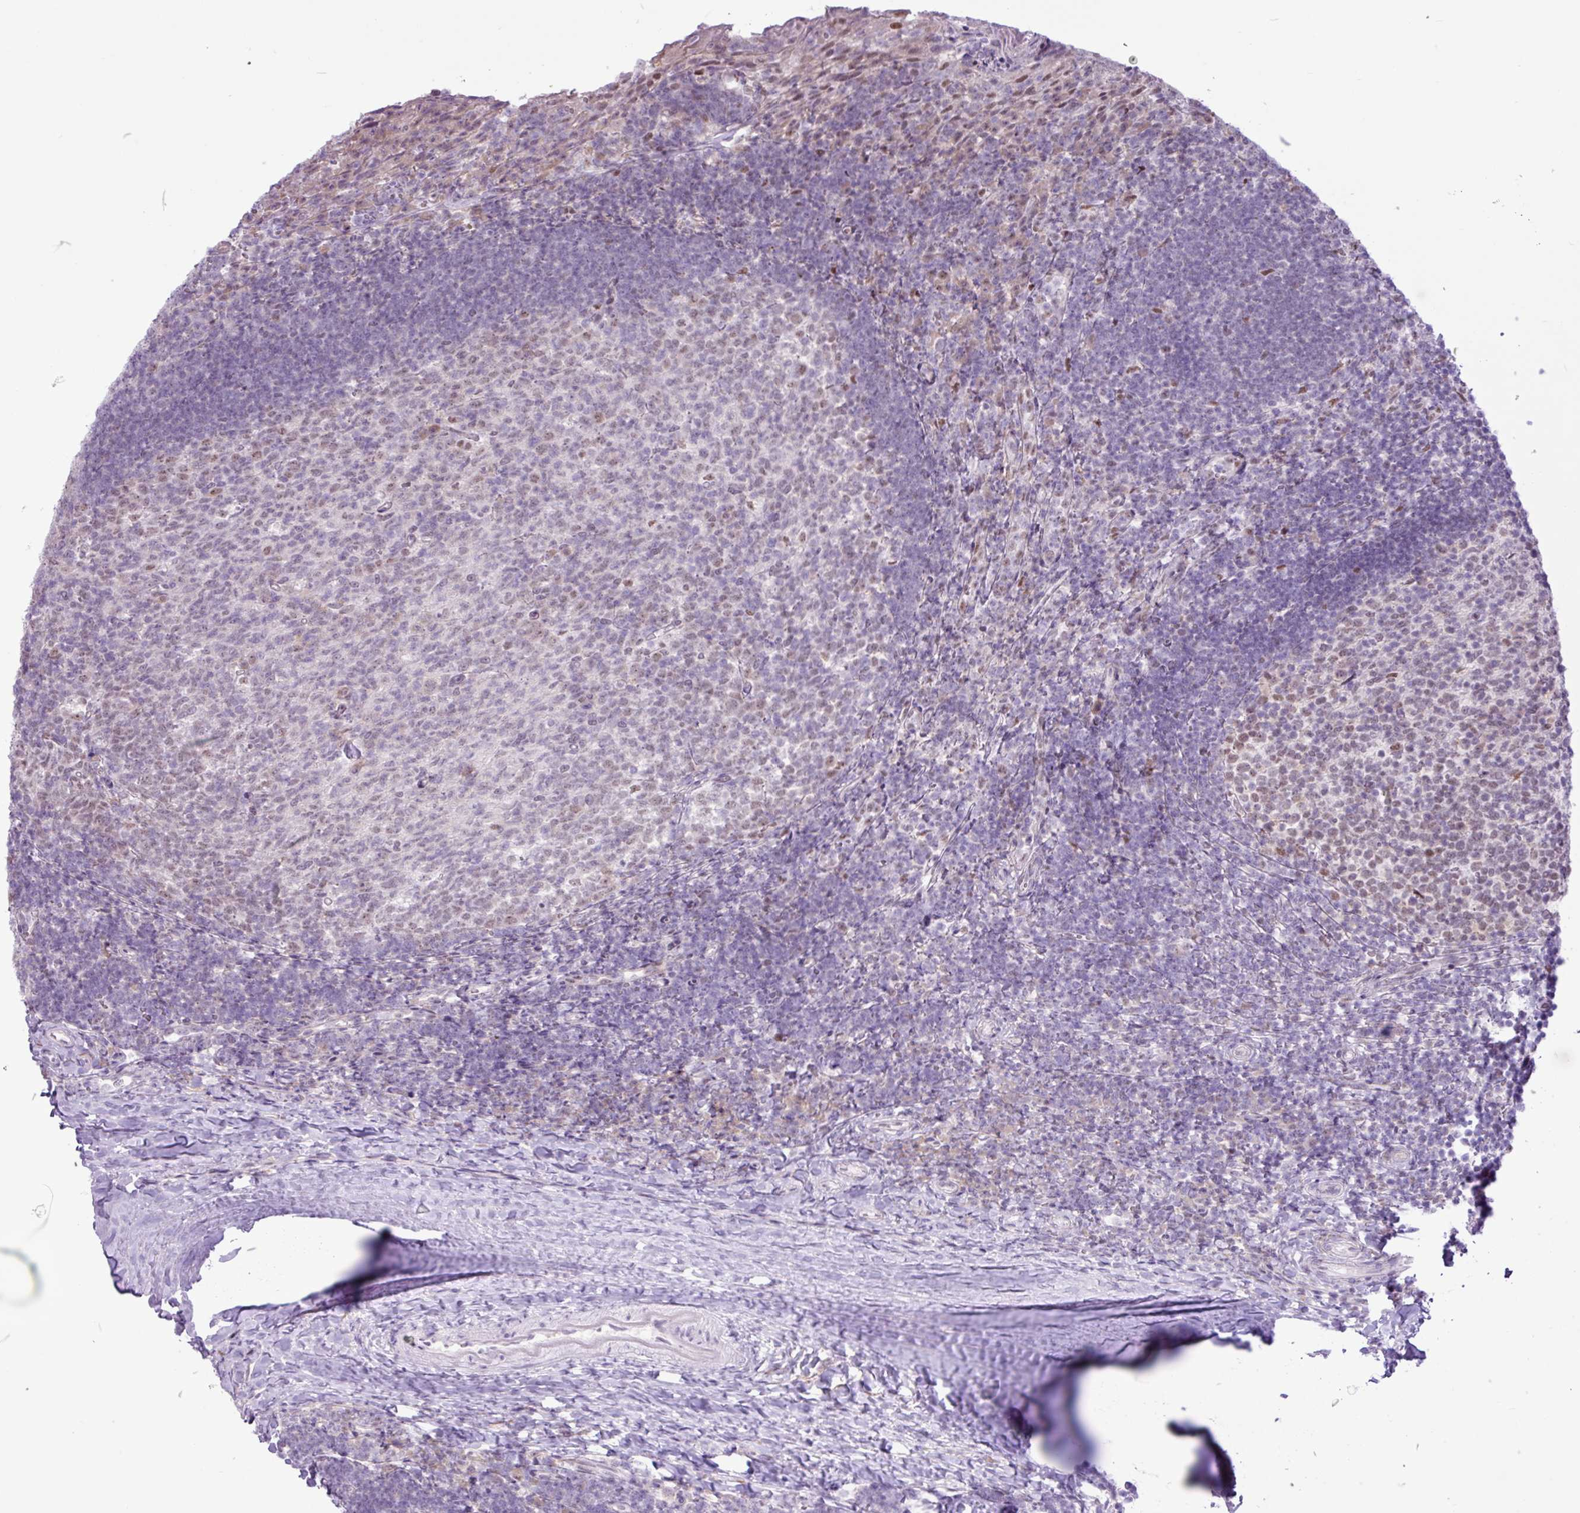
{"staining": {"intensity": "weak", "quantity": "<25%", "location": "nuclear"}, "tissue": "tonsil", "cell_type": "Germinal center cells", "image_type": "normal", "snomed": [{"axis": "morphology", "description": "Normal tissue, NOS"}, {"axis": "topography", "description": "Tonsil"}], "caption": "A micrograph of human tonsil is negative for staining in germinal center cells. (IHC, brightfield microscopy, high magnification).", "gene": "ELOA2", "patient": {"sex": "female", "age": 10}}